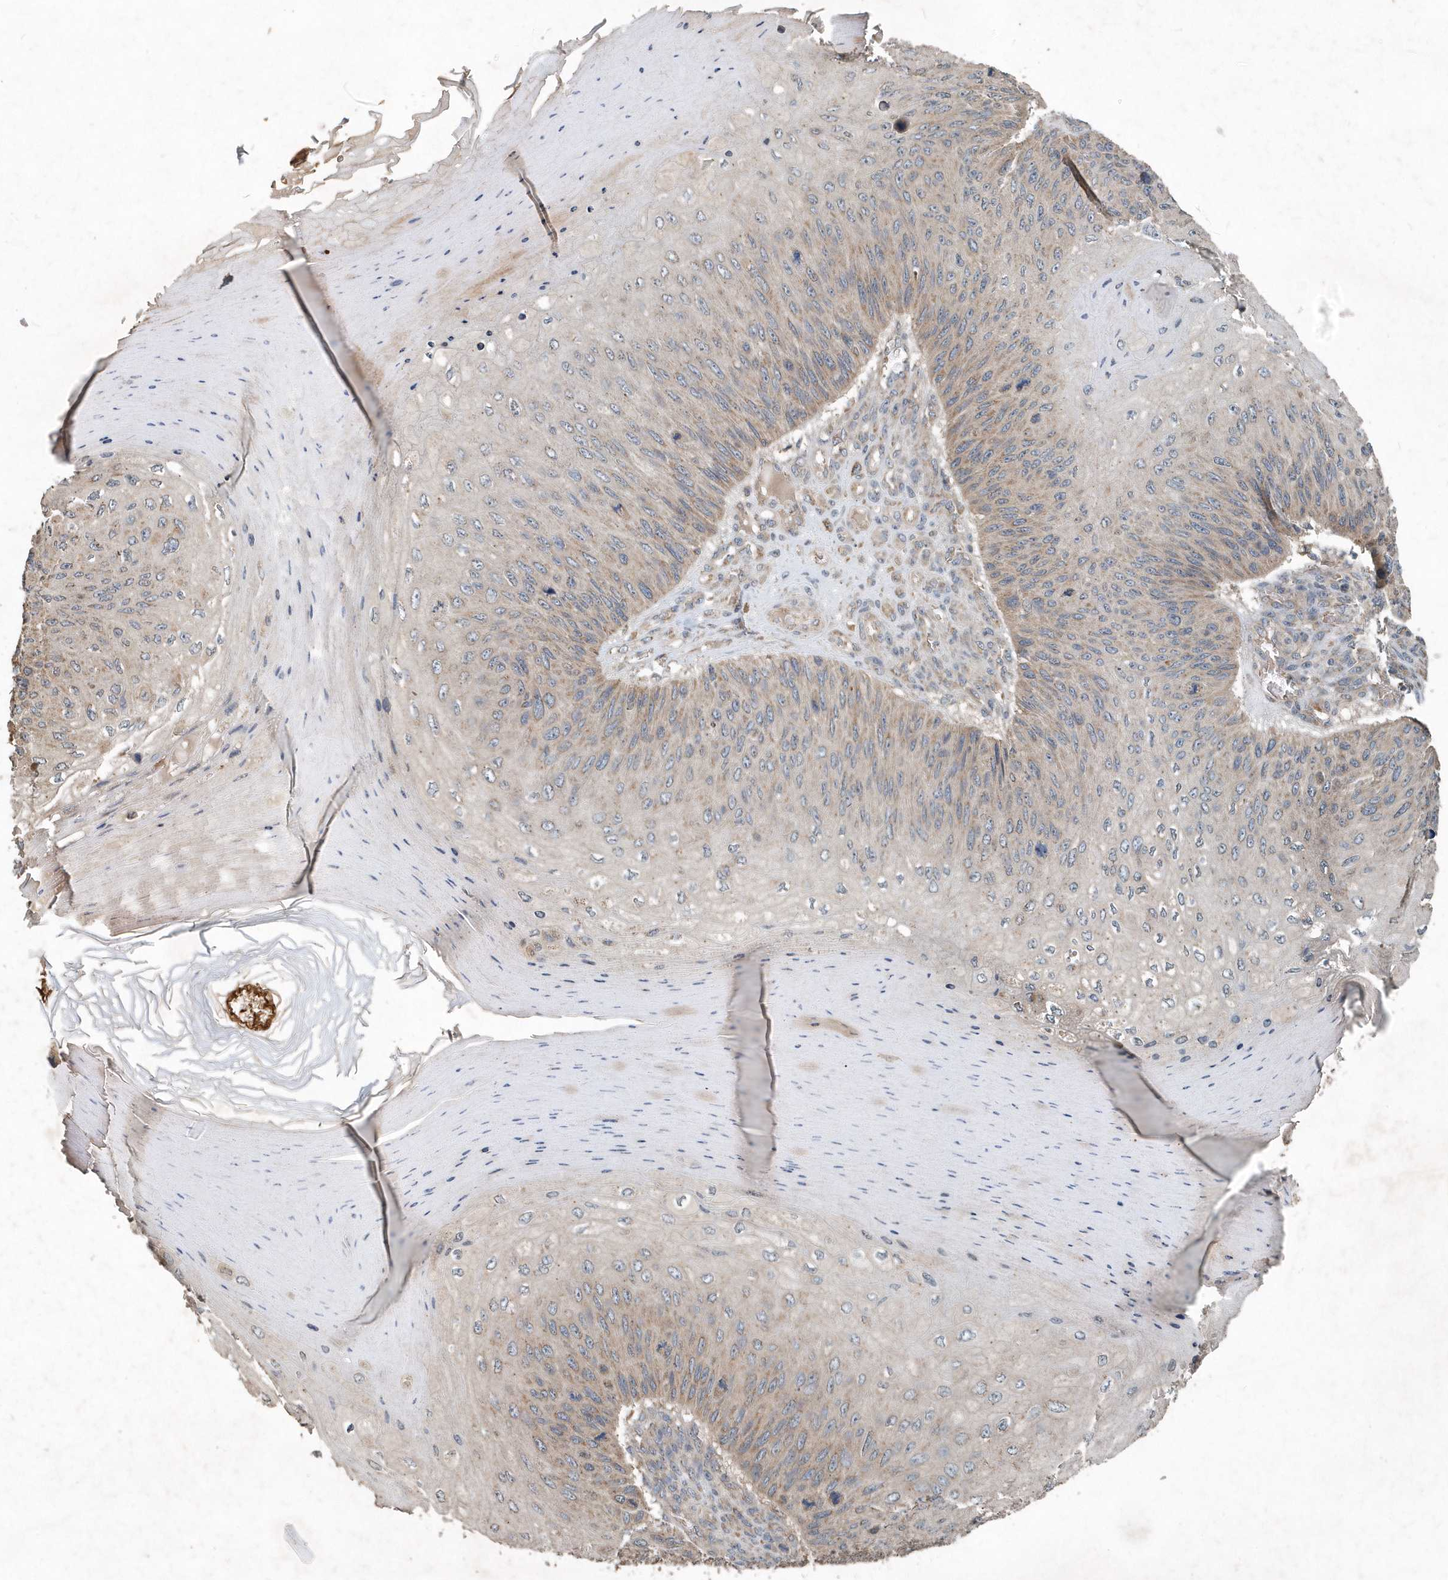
{"staining": {"intensity": "weak", "quantity": "25%-75%", "location": "cytoplasmic/membranous"}, "tissue": "skin cancer", "cell_type": "Tumor cells", "image_type": "cancer", "snomed": [{"axis": "morphology", "description": "Squamous cell carcinoma, NOS"}, {"axis": "topography", "description": "Skin"}], "caption": "Squamous cell carcinoma (skin) was stained to show a protein in brown. There is low levels of weak cytoplasmic/membranous positivity in about 25%-75% of tumor cells.", "gene": "SCFD2", "patient": {"sex": "female", "age": 88}}